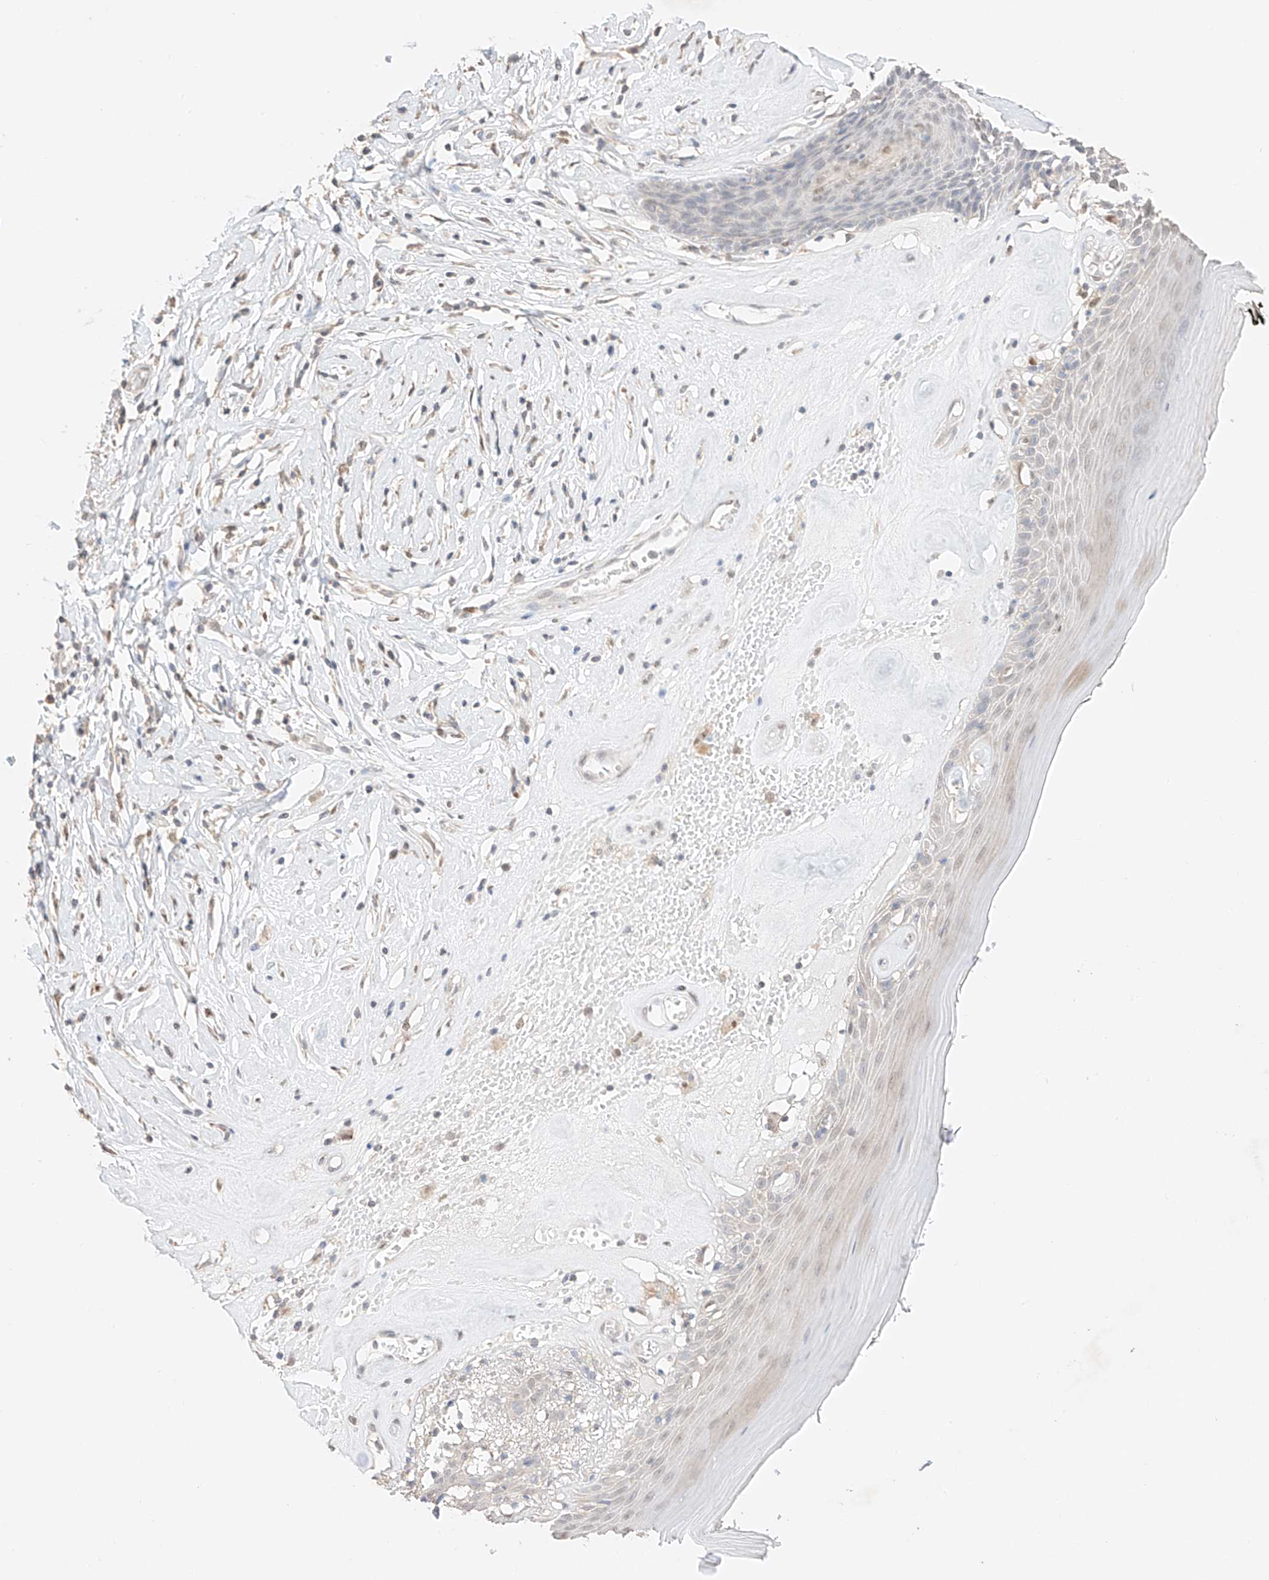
{"staining": {"intensity": "weak", "quantity": "25%-75%", "location": "nuclear"}, "tissue": "skin", "cell_type": "Epidermal cells", "image_type": "normal", "snomed": [{"axis": "morphology", "description": "Normal tissue, NOS"}, {"axis": "morphology", "description": "Inflammation, NOS"}, {"axis": "topography", "description": "Vulva"}], "caption": "DAB (3,3'-diaminobenzidine) immunohistochemical staining of normal skin exhibits weak nuclear protein positivity in approximately 25%-75% of epidermal cells.", "gene": "APIP", "patient": {"sex": "female", "age": 84}}